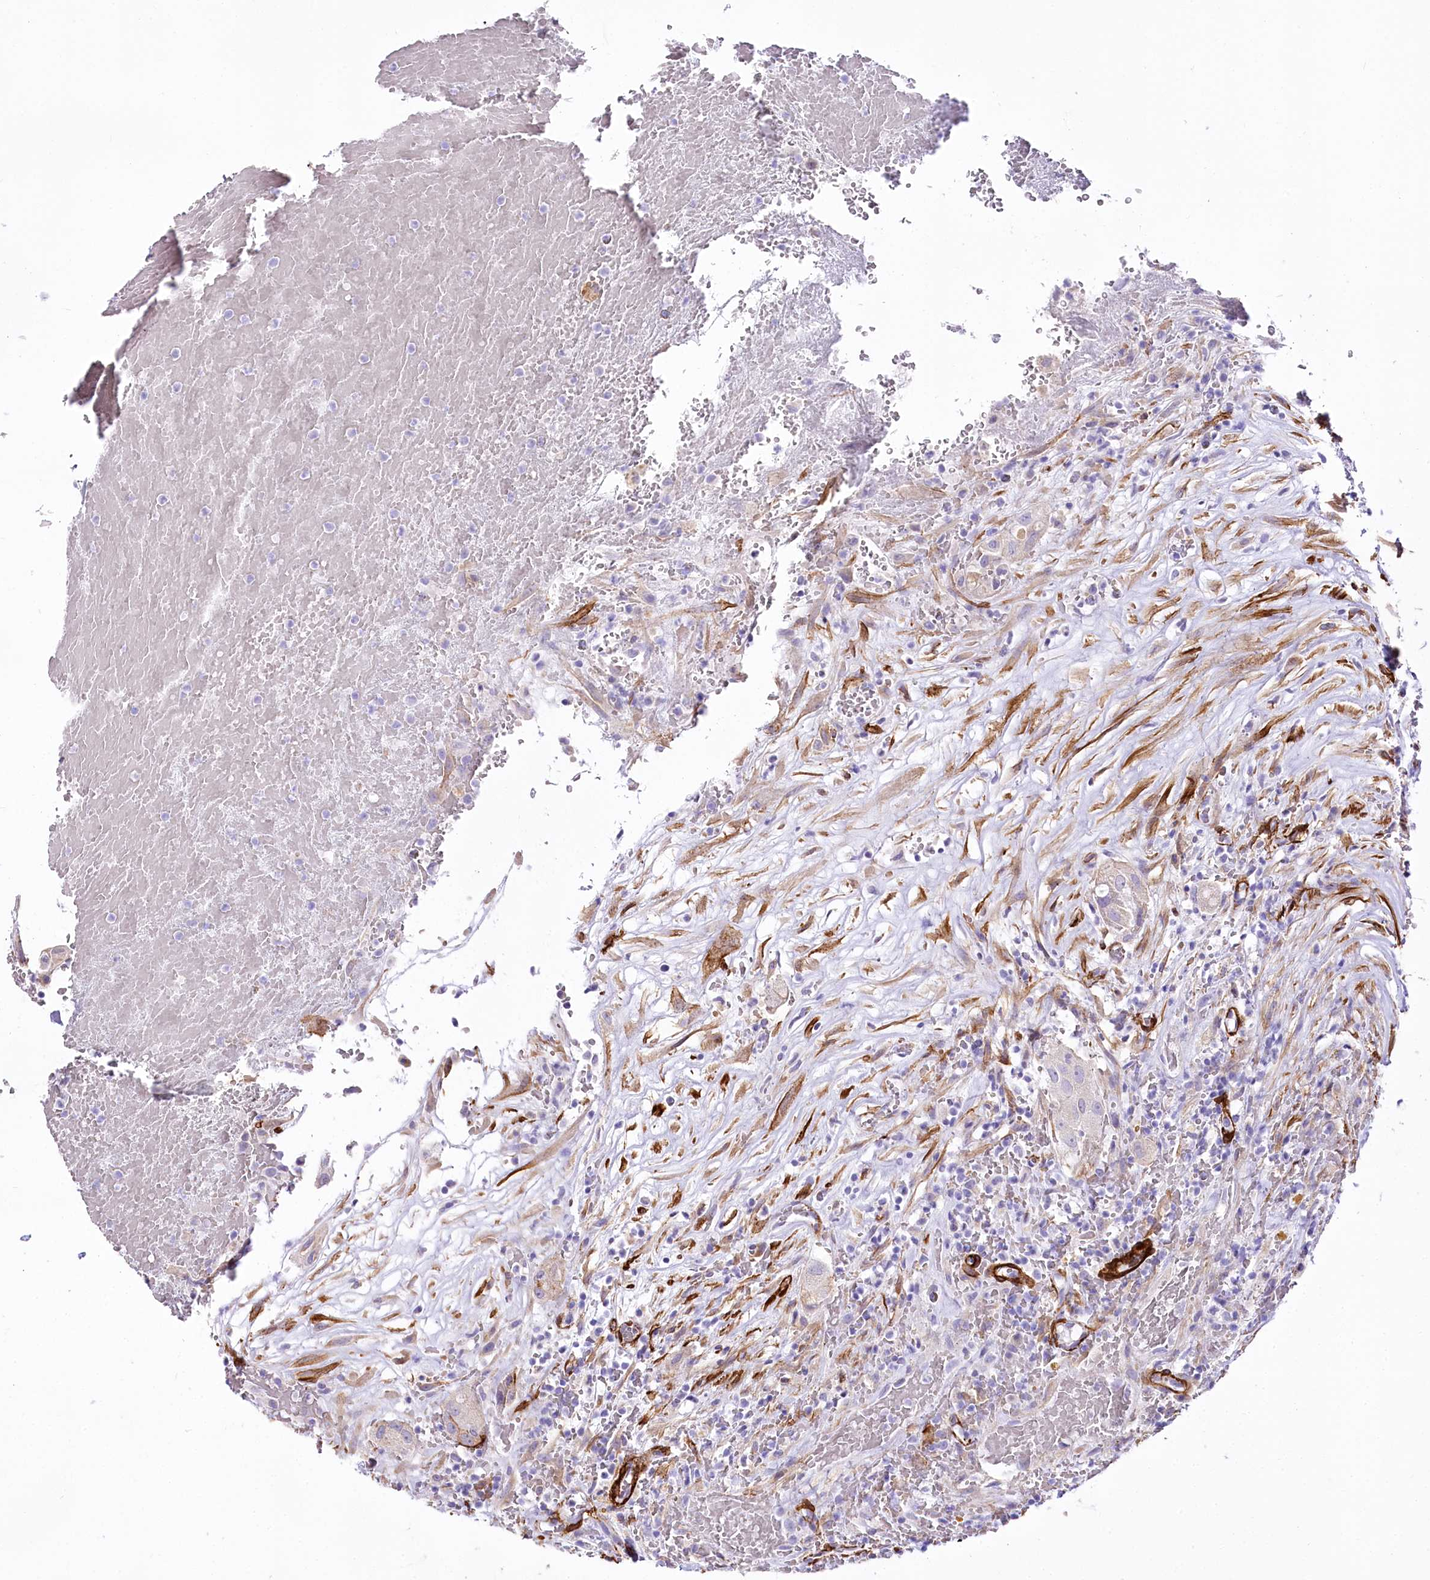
{"staining": {"intensity": "negative", "quantity": "none", "location": "none"}, "tissue": "thyroid cancer", "cell_type": "Tumor cells", "image_type": "cancer", "snomed": [{"axis": "morphology", "description": "Papillary adenocarcinoma, NOS"}, {"axis": "topography", "description": "Thyroid gland"}], "caption": "A photomicrograph of human thyroid cancer (papillary adenocarcinoma) is negative for staining in tumor cells.", "gene": "SYNPO2", "patient": {"sex": "male", "age": 77}}